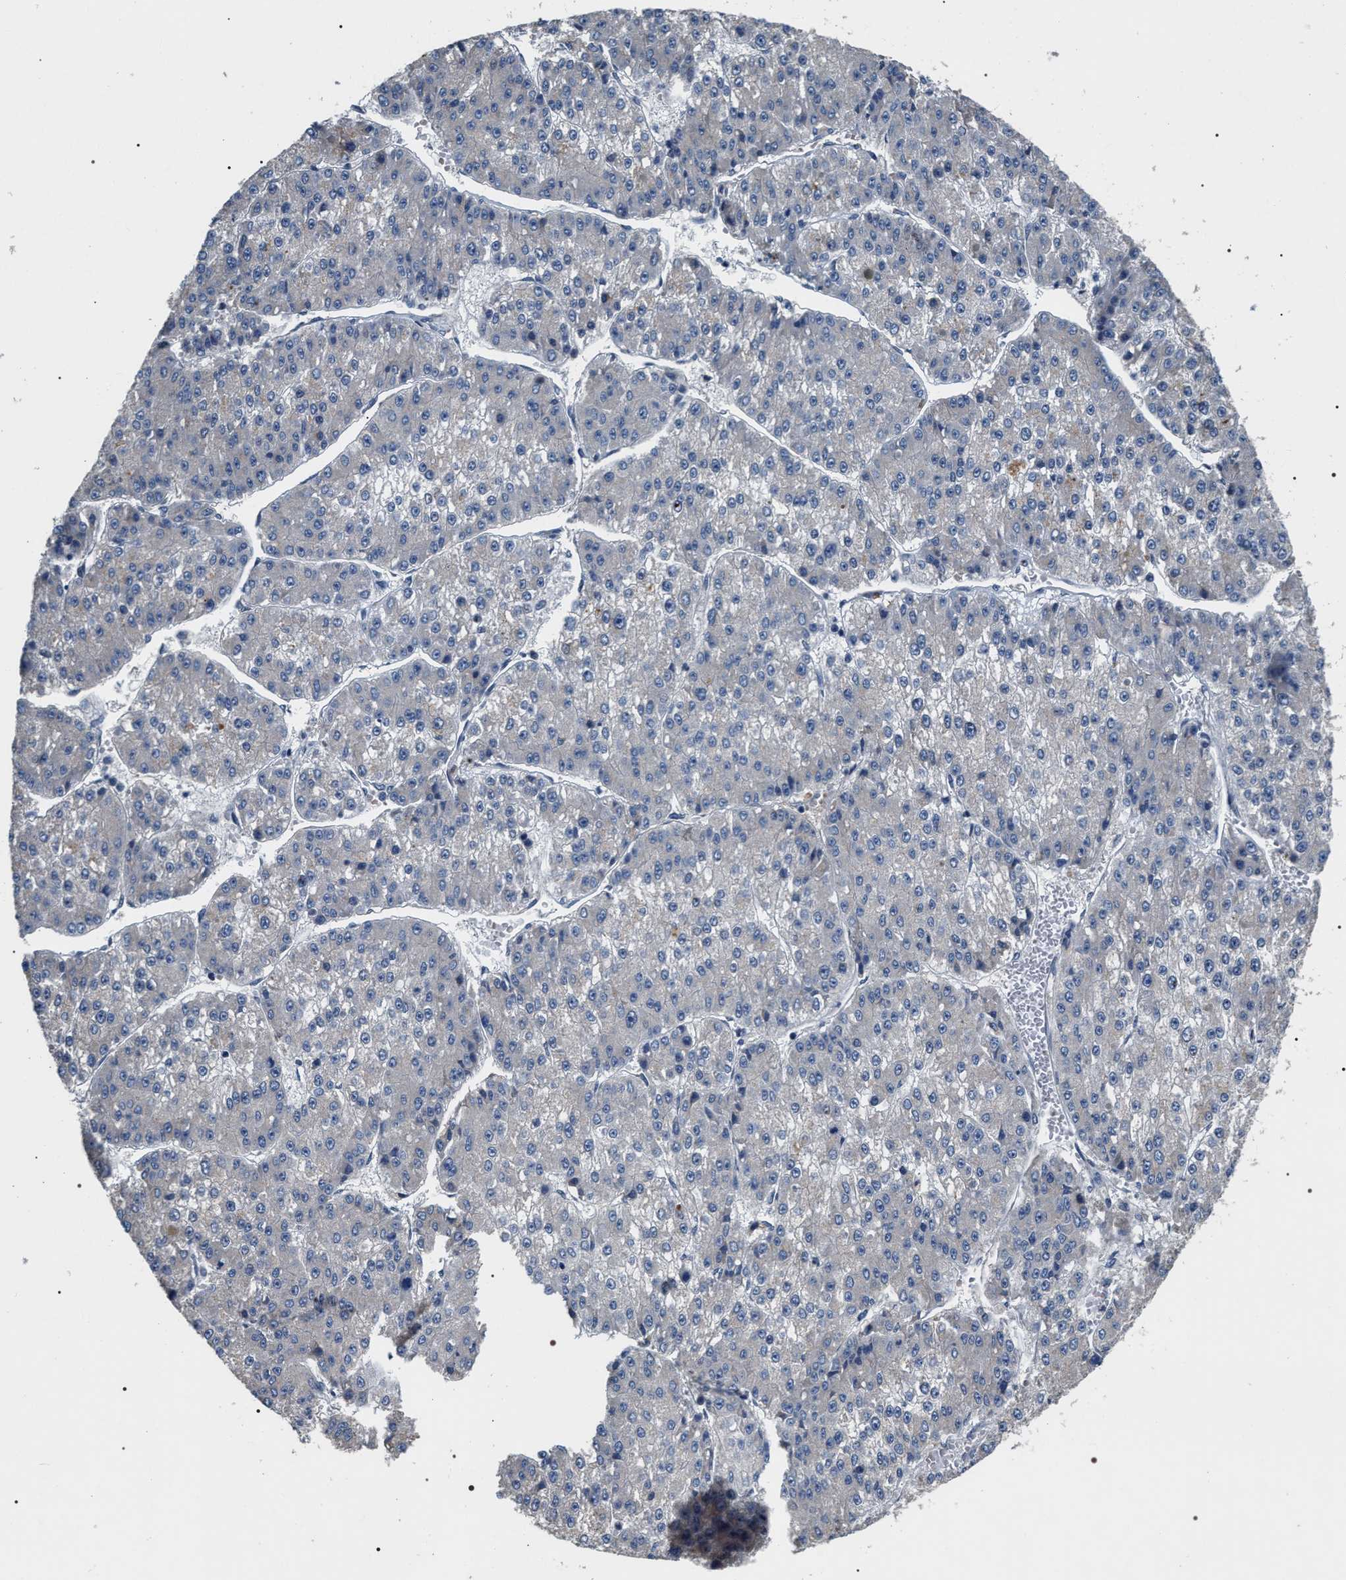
{"staining": {"intensity": "negative", "quantity": "none", "location": "none"}, "tissue": "liver cancer", "cell_type": "Tumor cells", "image_type": "cancer", "snomed": [{"axis": "morphology", "description": "Carcinoma, Hepatocellular, NOS"}, {"axis": "topography", "description": "Liver"}], "caption": "There is no significant expression in tumor cells of liver hepatocellular carcinoma. (IHC, brightfield microscopy, high magnification).", "gene": "IFT81", "patient": {"sex": "female", "age": 73}}